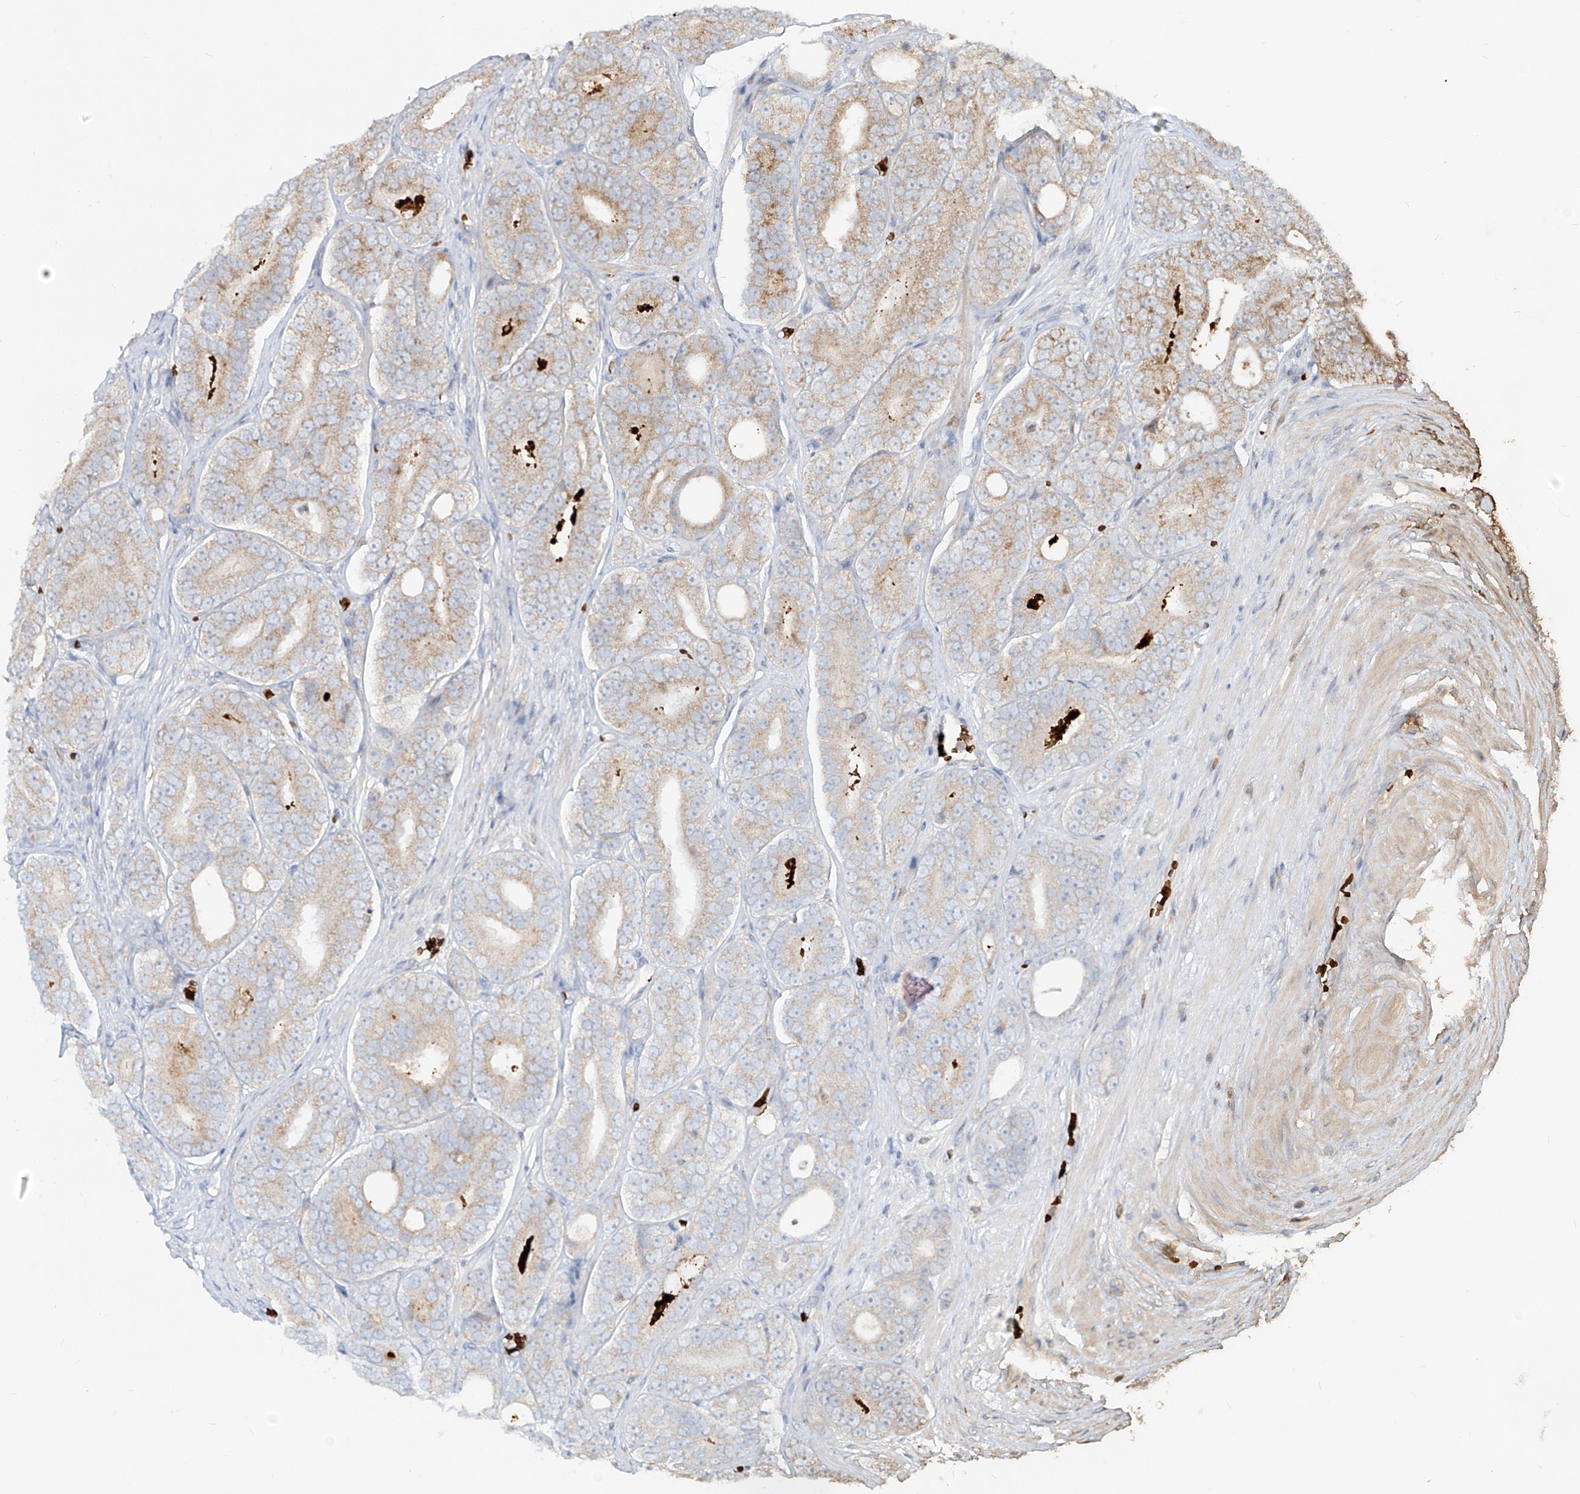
{"staining": {"intensity": "weak", "quantity": "25%-75%", "location": "cytoplasmic/membranous"}, "tissue": "prostate cancer", "cell_type": "Tumor cells", "image_type": "cancer", "snomed": [{"axis": "morphology", "description": "Adenocarcinoma, High grade"}, {"axis": "topography", "description": "Prostate"}], "caption": "Prostate adenocarcinoma (high-grade) stained with a brown dye reveals weak cytoplasmic/membranous positive staining in about 25%-75% of tumor cells.", "gene": "FGD2", "patient": {"sex": "male", "age": 56}}